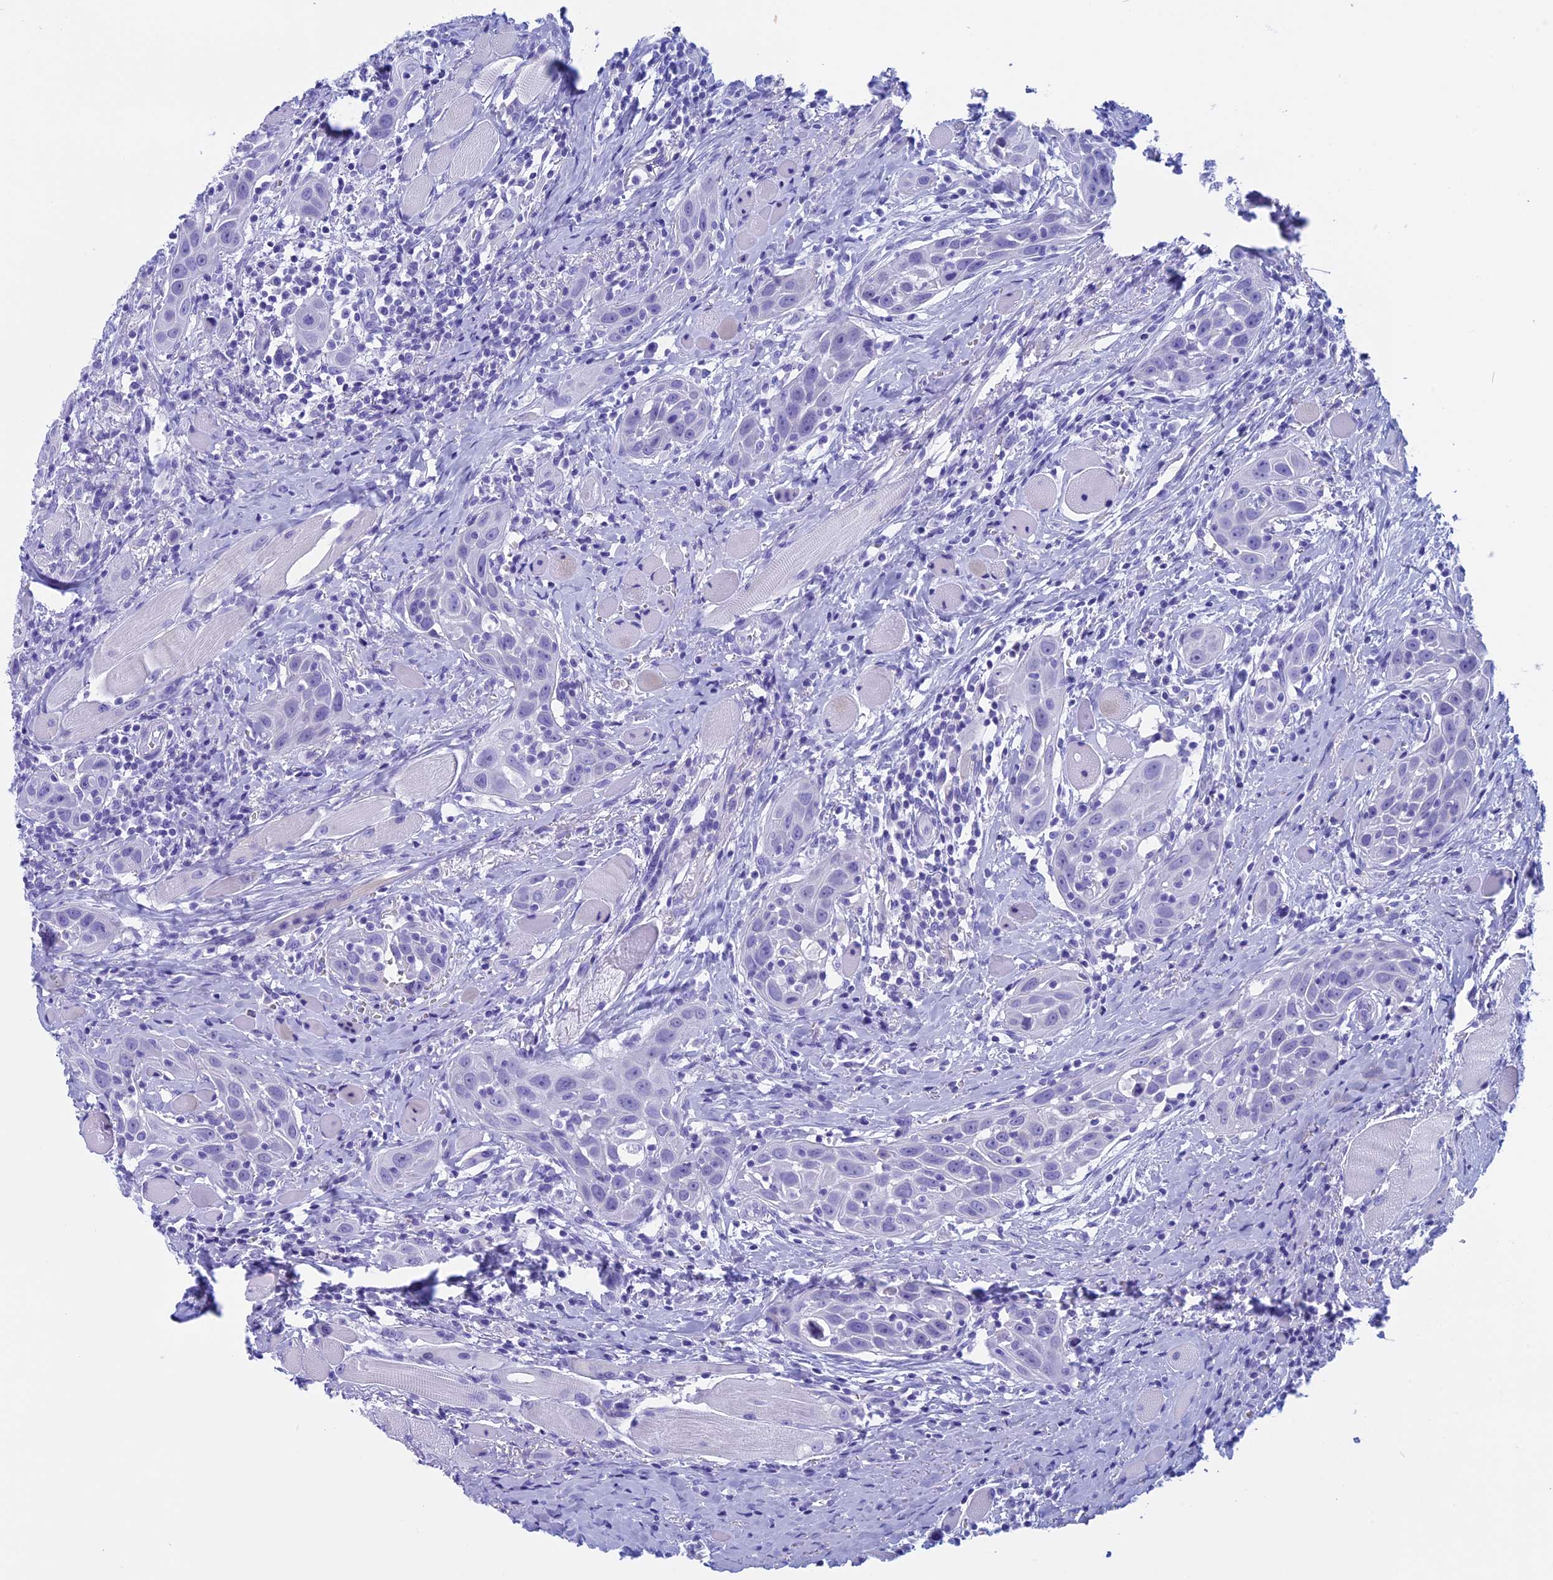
{"staining": {"intensity": "negative", "quantity": "none", "location": "none"}, "tissue": "head and neck cancer", "cell_type": "Tumor cells", "image_type": "cancer", "snomed": [{"axis": "morphology", "description": "Squamous cell carcinoma, NOS"}, {"axis": "topography", "description": "Oral tissue"}, {"axis": "topography", "description": "Head-Neck"}], "caption": "High magnification brightfield microscopy of squamous cell carcinoma (head and neck) stained with DAB (brown) and counterstained with hematoxylin (blue): tumor cells show no significant positivity. (DAB (3,3'-diaminobenzidine) IHC visualized using brightfield microscopy, high magnification).", "gene": "FAM169A", "patient": {"sex": "female", "age": 50}}